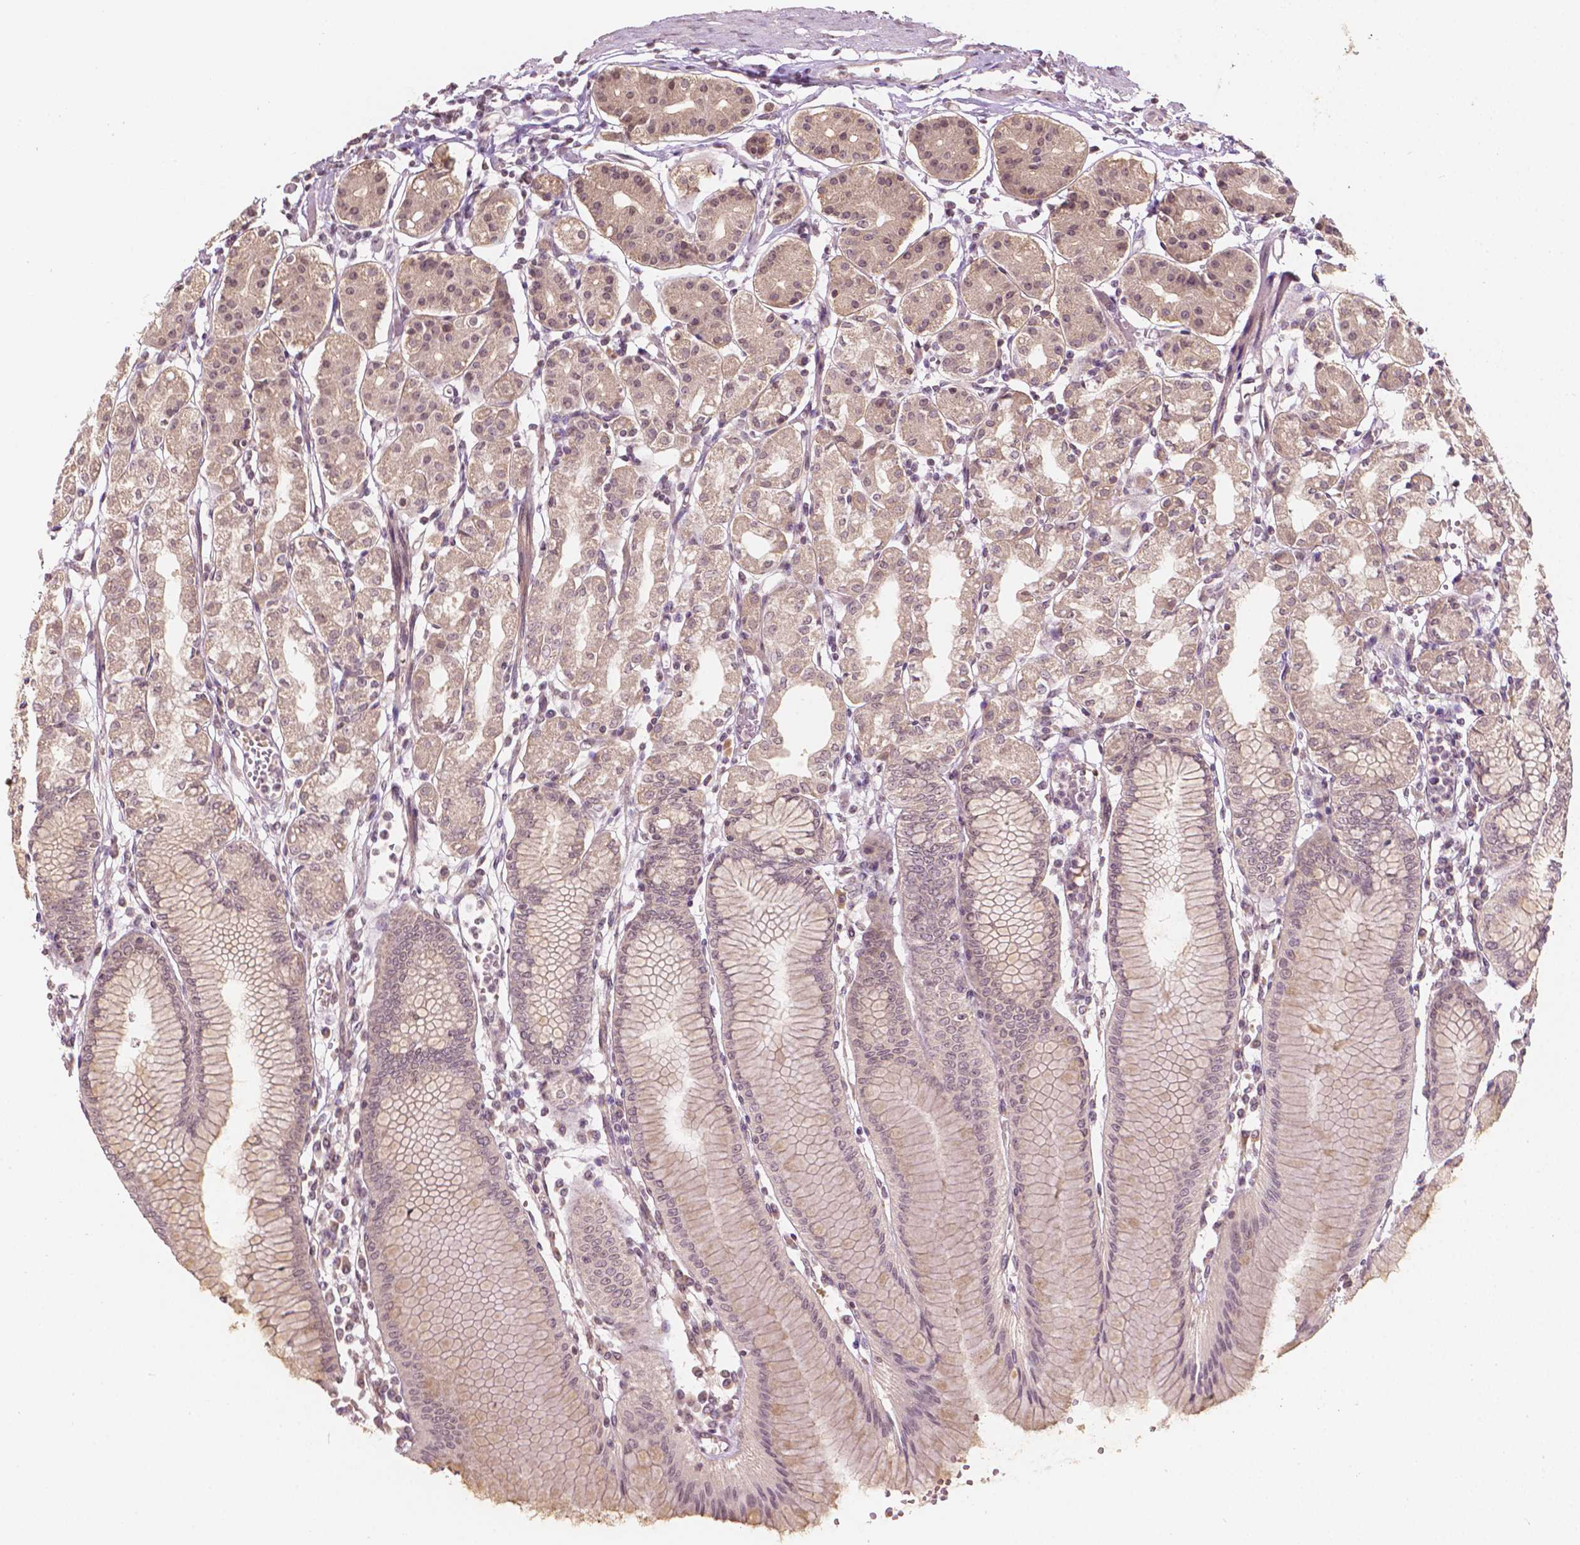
{"staining": {"intensity": "weak", "quantity": ">75%", "location": "cytoplasmic/membranous"}, "tissue": "stomach", "cell_type": "Glandular cells", "image_type": "normal", "snomed": [{"axis": "morphology", "description": "Normal tissue, NOS"}, {"axis": "topography", "description": "Skeletal muscle"}, {"axis": "topography", "description": "Stomach"}], "caption": "DAB immunohistochemical staining of unremarkable stomach exhibits weak cytoplasmic/membranous protein staining in approximately >75% of glandular cells. Immunohistochemistry (ihc) stains the protein in brown and the nuclei are stained blue.", "gene": "NOS1AP", "patient": {"sex": "female", "age": 57}}